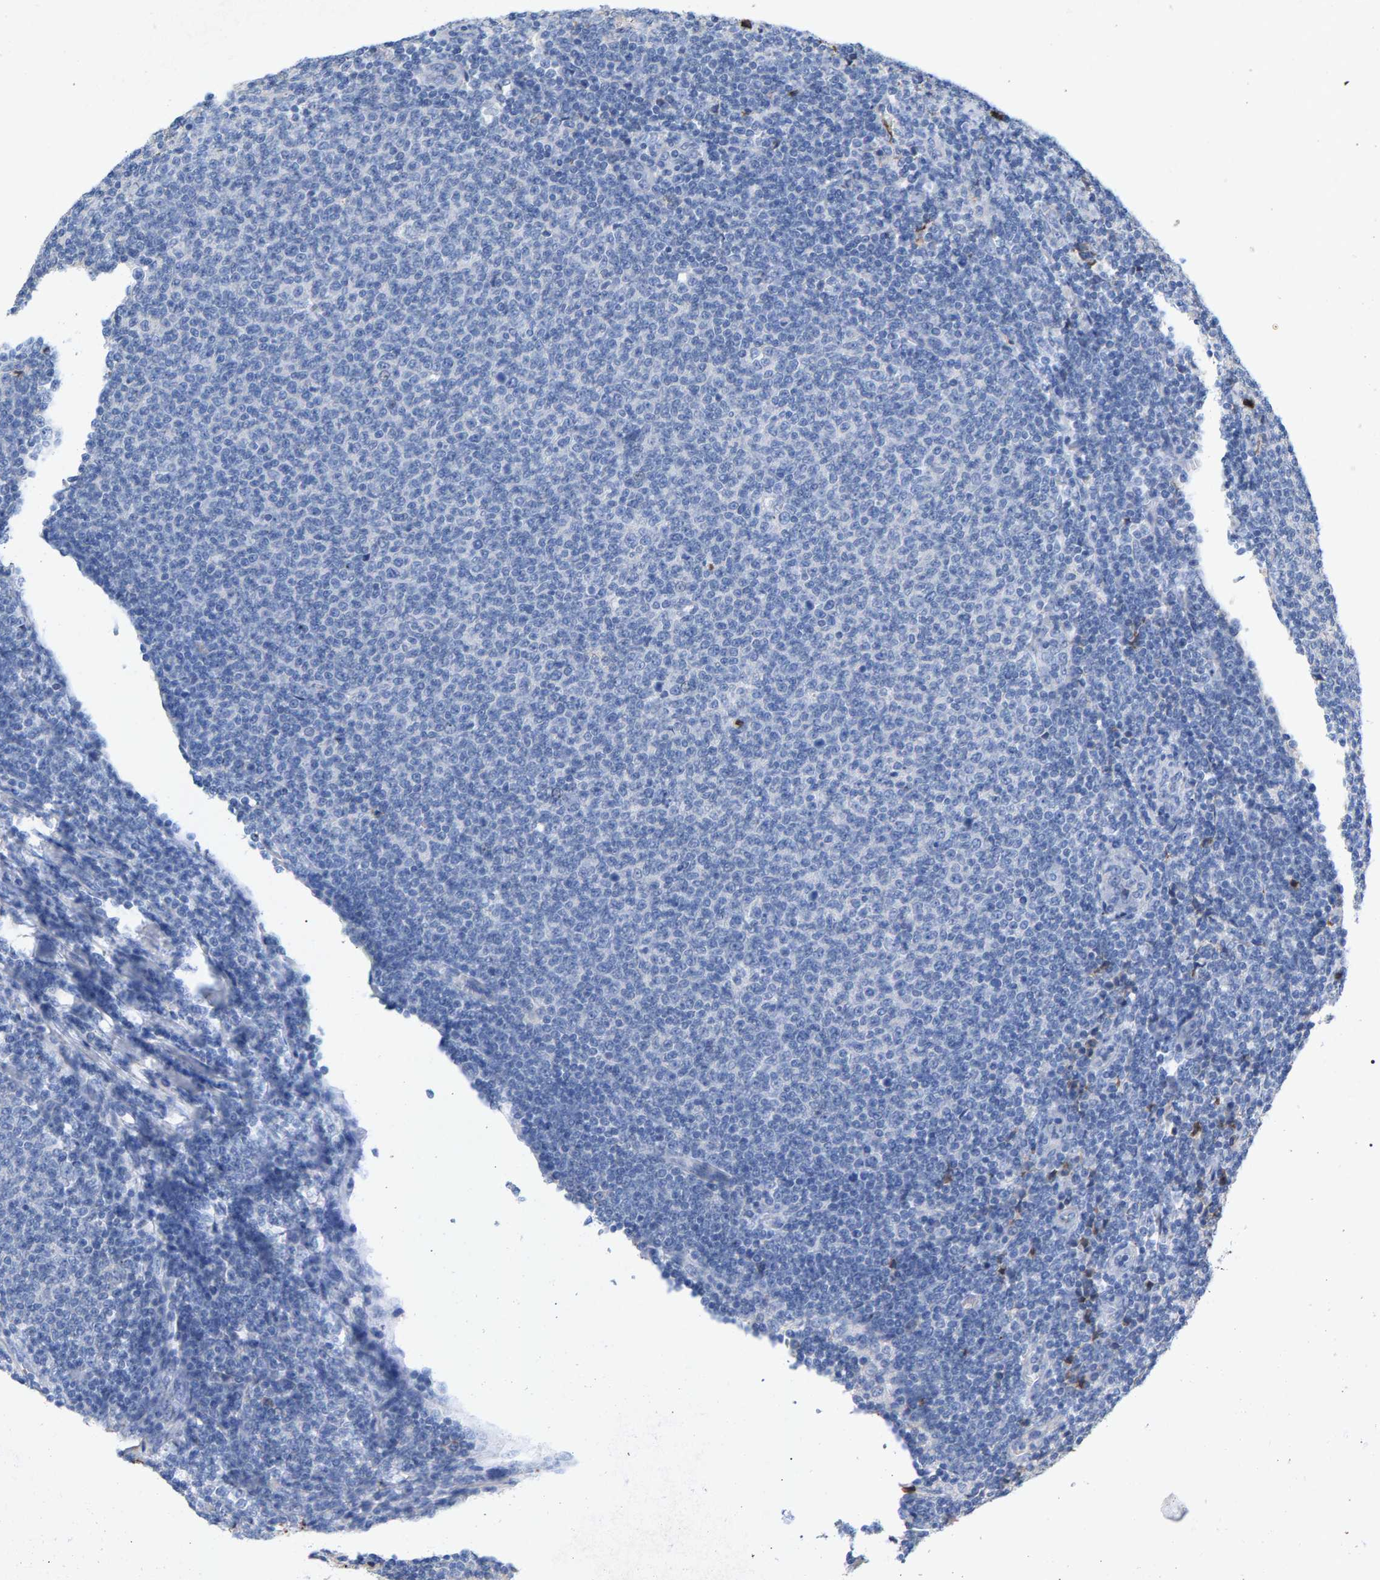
{"staining": {"intensity": "negative", "quantity": "none", "location": "none"}, "tissue": "lymphoma", "cell_type": "Tumor cells", "image_type": "cancer", "snomed": [{"axis": "morphology", "description": "Malignant lymphoma, non-Hodgkin's type, Low grade"}, {"axis": "topography", "description": "Lymph node"}], "caption": "IHC image of neoplastic tissue: human malignant lymphoma, non-Hodgkin's type (low-grade) stained with DAB reveals no significant protein staining in tumor cells. The staining is performed using DAB brown chromogen with nuclei counter-stained in using hematoxylin.", "gene": "APOH", "patient": {"sex": "male", "age": 66}}